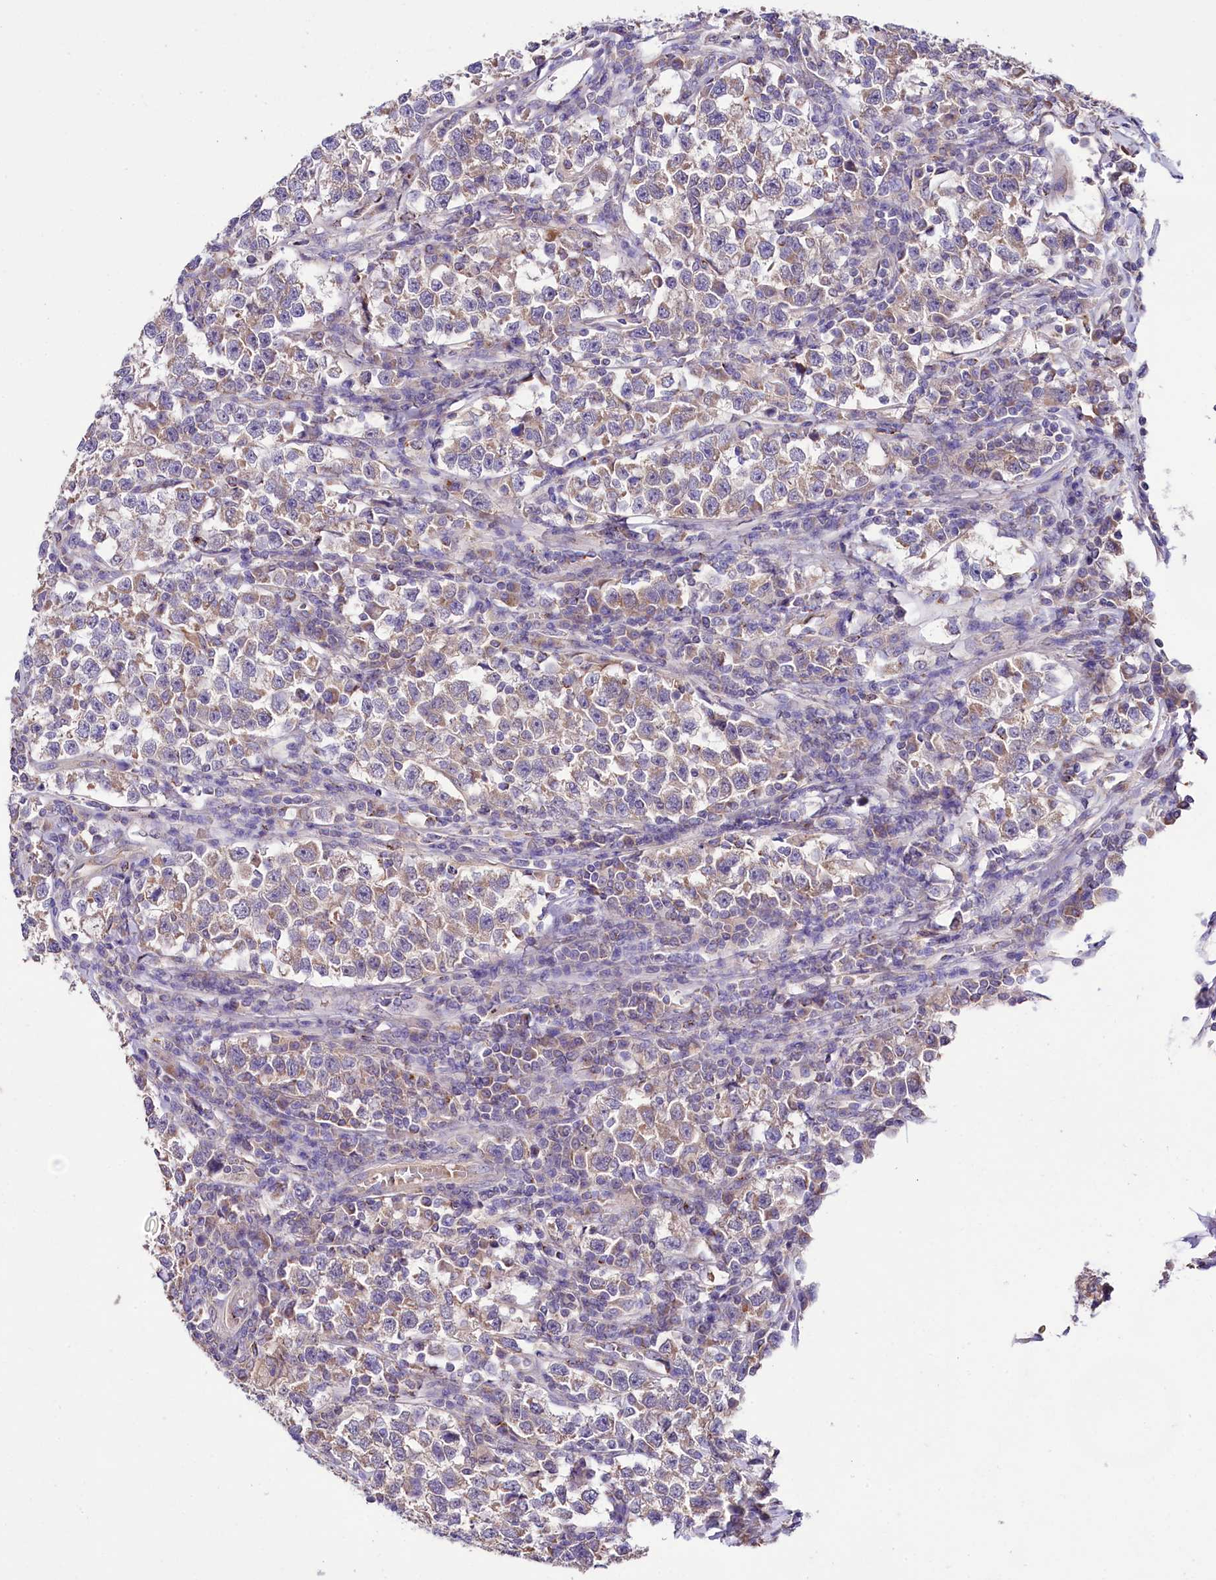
{"staining": {"intensity": "weak", "quantity": "25%-75%", "location": "cytoplasmic/membranous"}, "tissue": "testis cancer", "cell_type": "Tumor cells", "image_type": "cancer", "snomed": [{"axis": "morphology", "description": "Normal tissue, NOS"}, {"axis": "morphology", "description": "Seminoma, NOS"}, {"axis": "topography", "description": "Testis"}], "caption": "Protein expression analysis of testis seminoma displays weak cytoplasmic/membranous staining in approximately 25%-75% of tumor cells.", "gene": "ZNF45", "patient": {"sex": "male", "age": 43}}